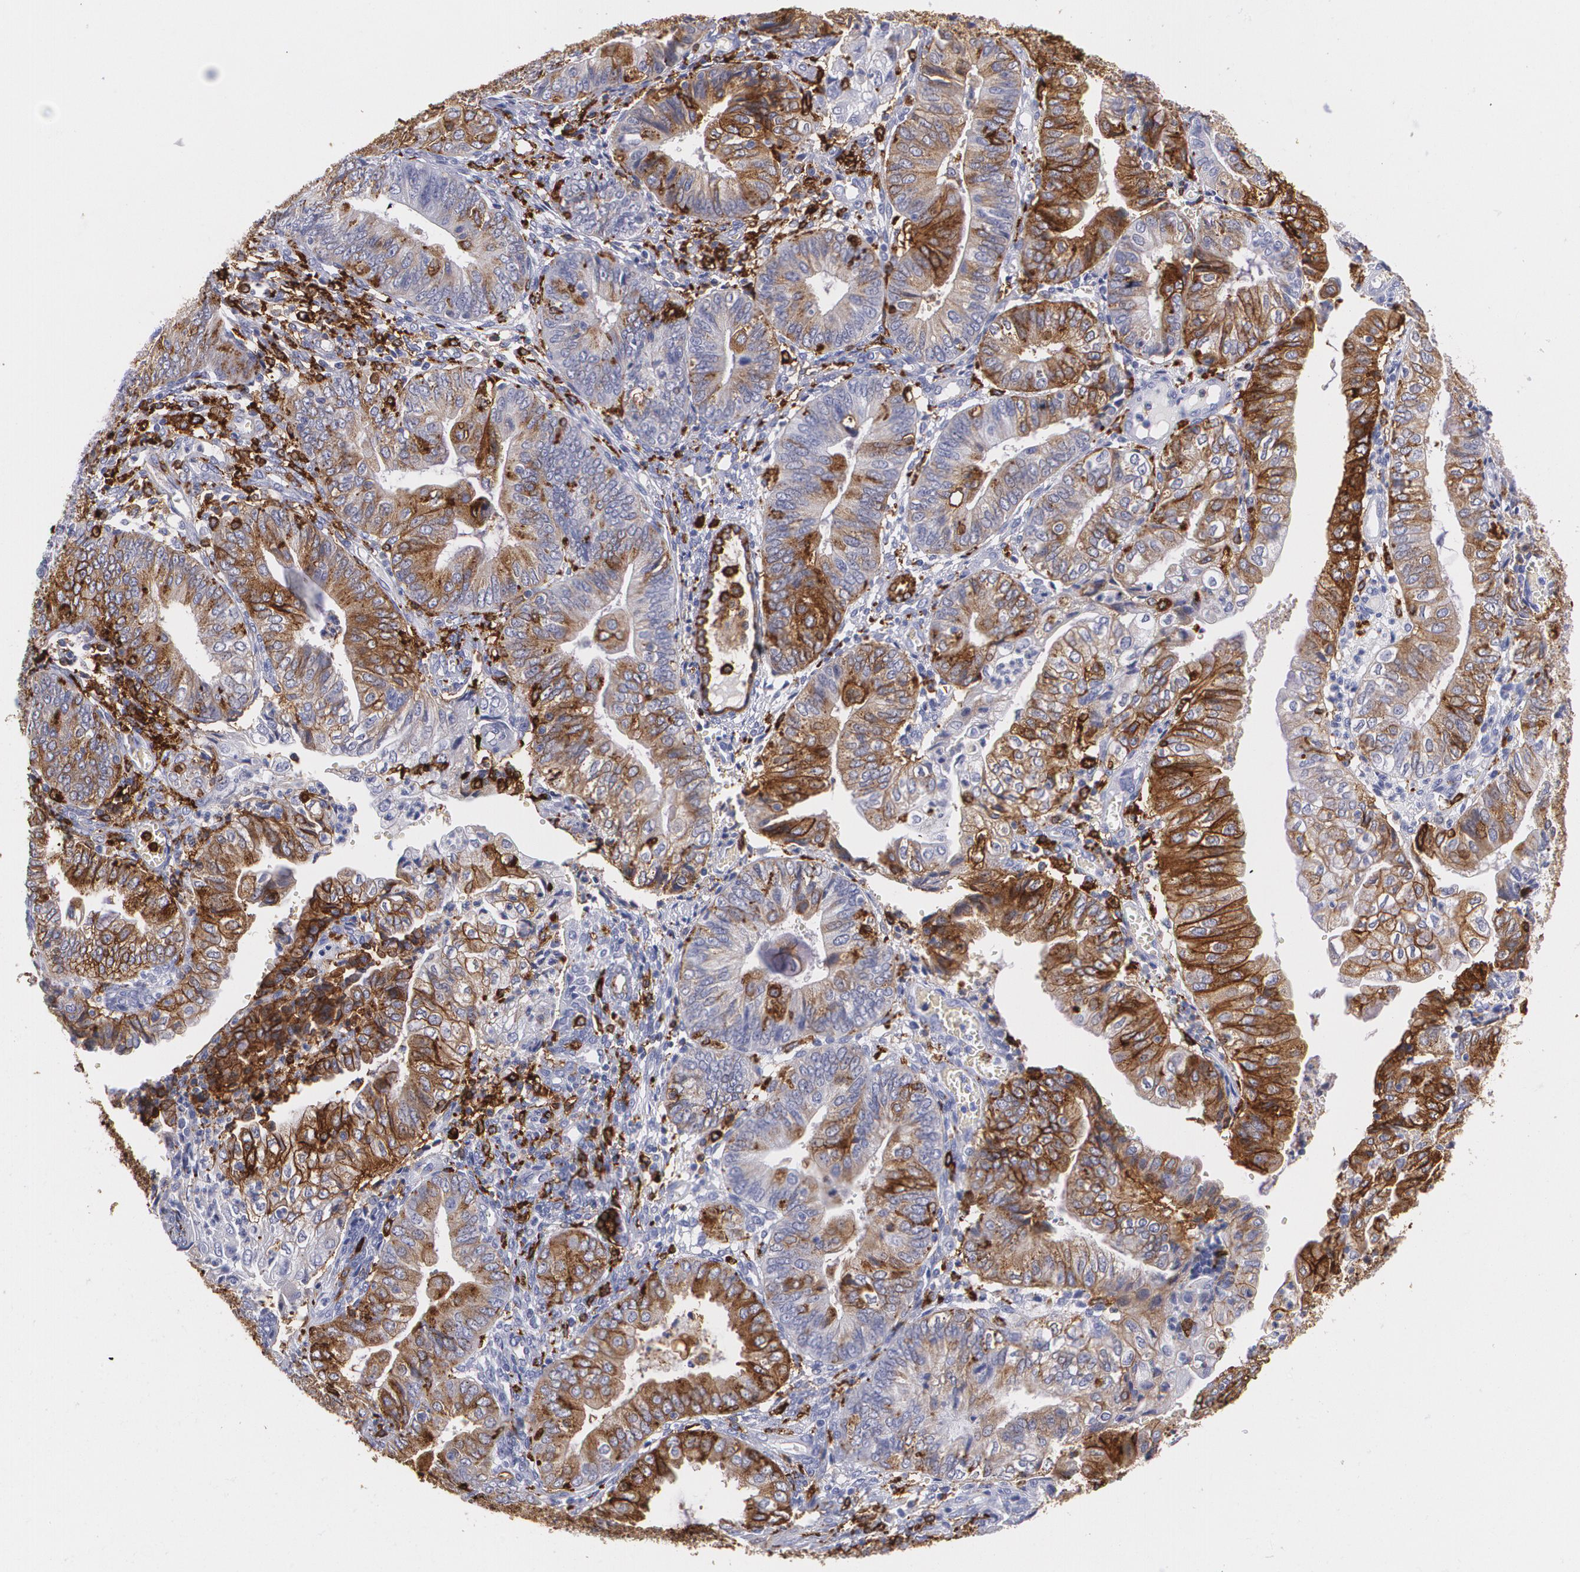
{"staining": {"intensity": "moderate", "quantity": "25%-75%", "location": "cytoplasmic/membranous"}, "tissue": "endometrial cancer", "cell_type": "Tumor cells", "image_type": "cancer", "snomed": [{"axis": "morphology", "description": "Adenocarcinoma, NOS"}, {"axis": "topography", "description": "Endometrium"}], "caption": "This photomicrograph exhibits immunohistochemistry (IHC) staining of human adenocarcinoma (endometrial), with medium moderate cytoplasmic/membranous expression in approximately 25%-75% of tumor cells.", "gene": "HLA-DRA", "patient": {"sex": "female", "age": 55}}